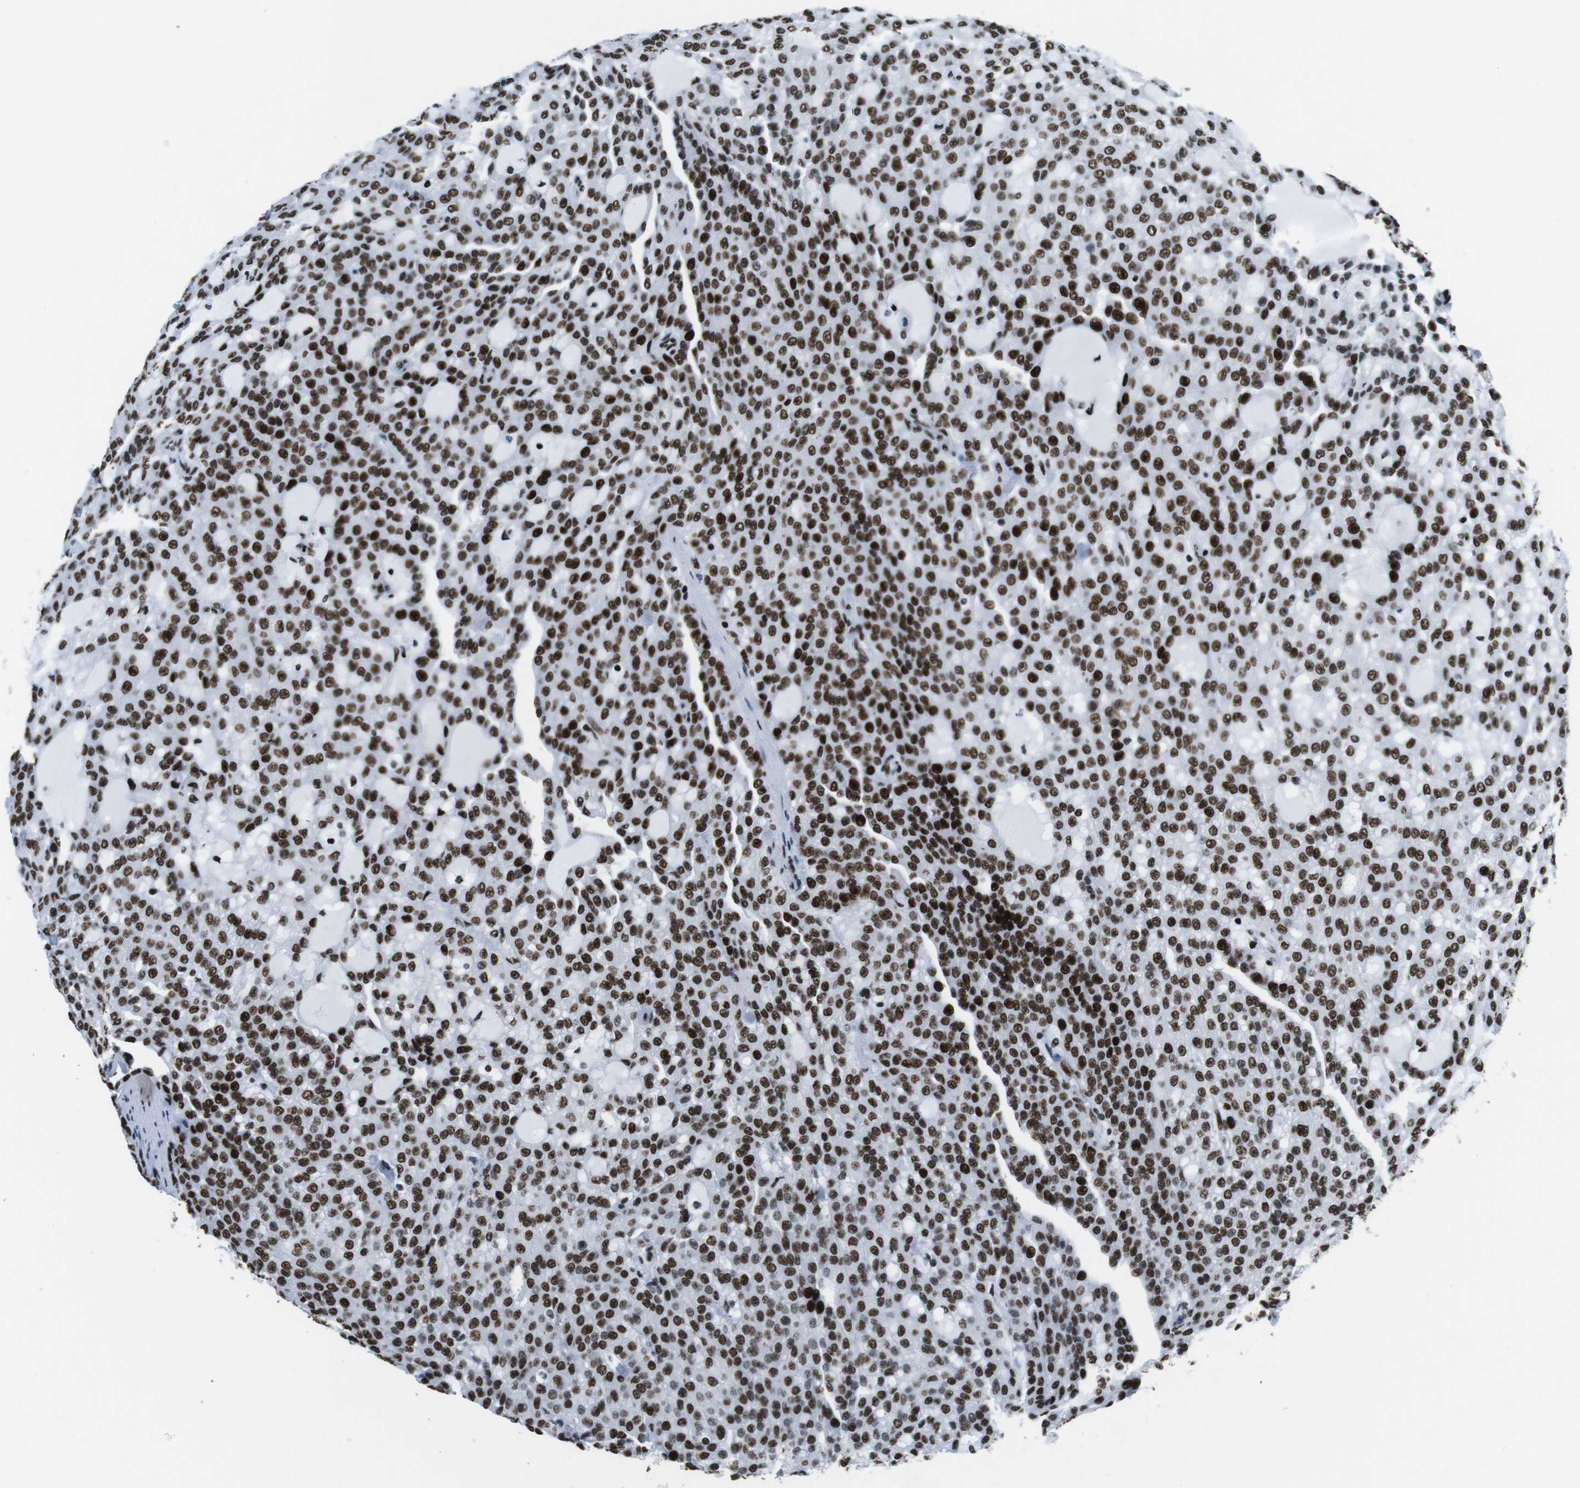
{"staining": {"intensity": "strong", "quantity": ">75%", "location": "nuclear"}, "tissue": "renal cancer", "cell_type": "Tumor cells", "image_type": "cancer", "snomed": [{"axis": "morphology", "description": "Adenocarcinoma, NOS"}, {"axis": "topography", "description": "Kidney"}], "caption": "Tumor cells exhibit strong nuclear positivity in approximately >75% of cells in renal cancer (adenocarcinoma). The protein is shown in brown color, while the nuclei are stained blue.", "gene": "CITED2", "patient": {"sex": "male", "age": 63}}